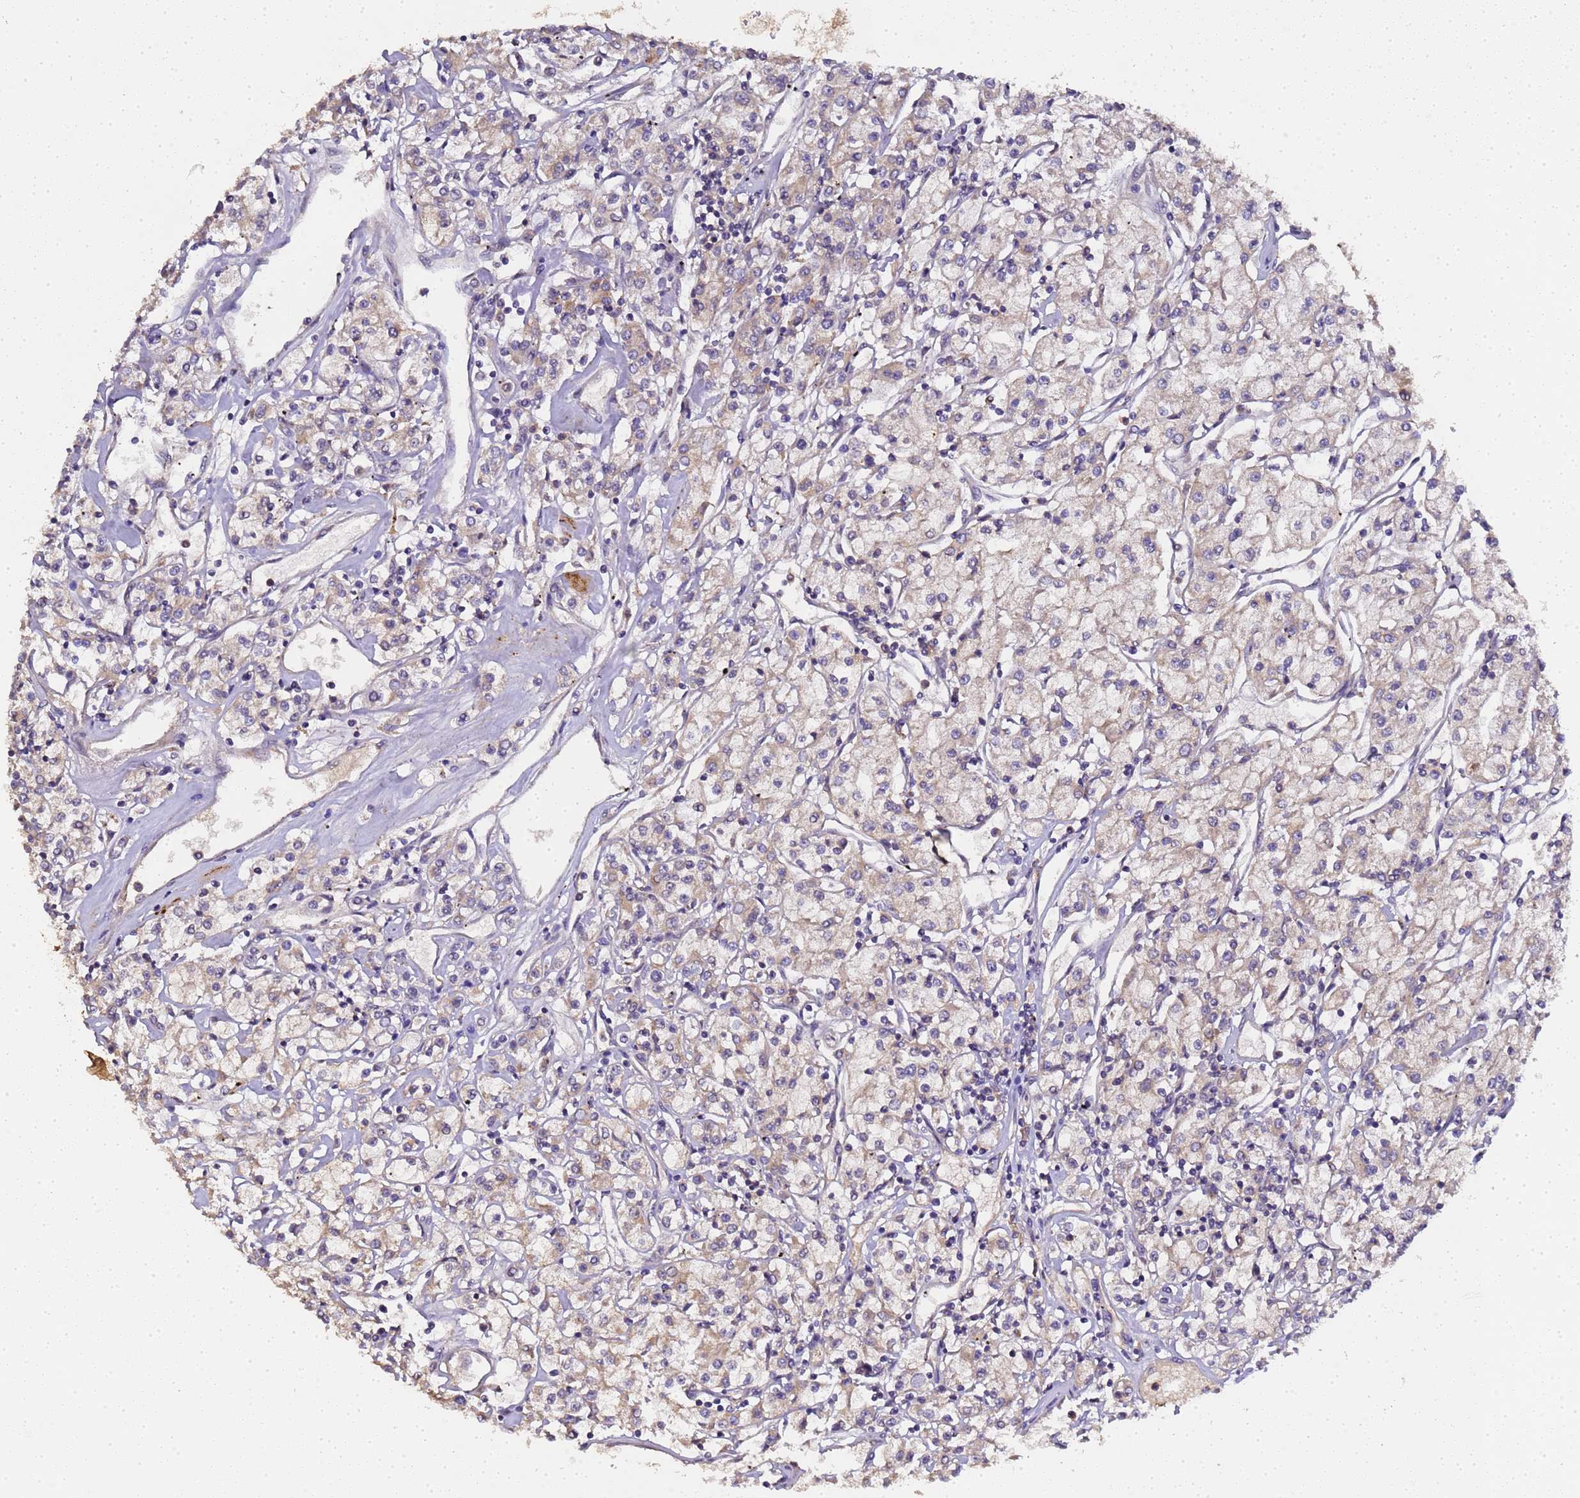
{"staining": {"intensity": "weak", "quantity": "<25%", "location": "cytoplasmic/membranous"}, "tissue": "renal cancer", "cell_type": "Tumor cells", "image_type": "cancer", "snomed": [{"axis": "morphology", "description": "Adenocarcinoma, NOS"}, {"axis": "topography", "description": "Kidney"}], "caption": "Protein analysis of adenocarcinoma (renal) exhibits no significant expression in tumor cells.", "gene": "LGI4", "patient": {"sex": "female", "age": 59}}